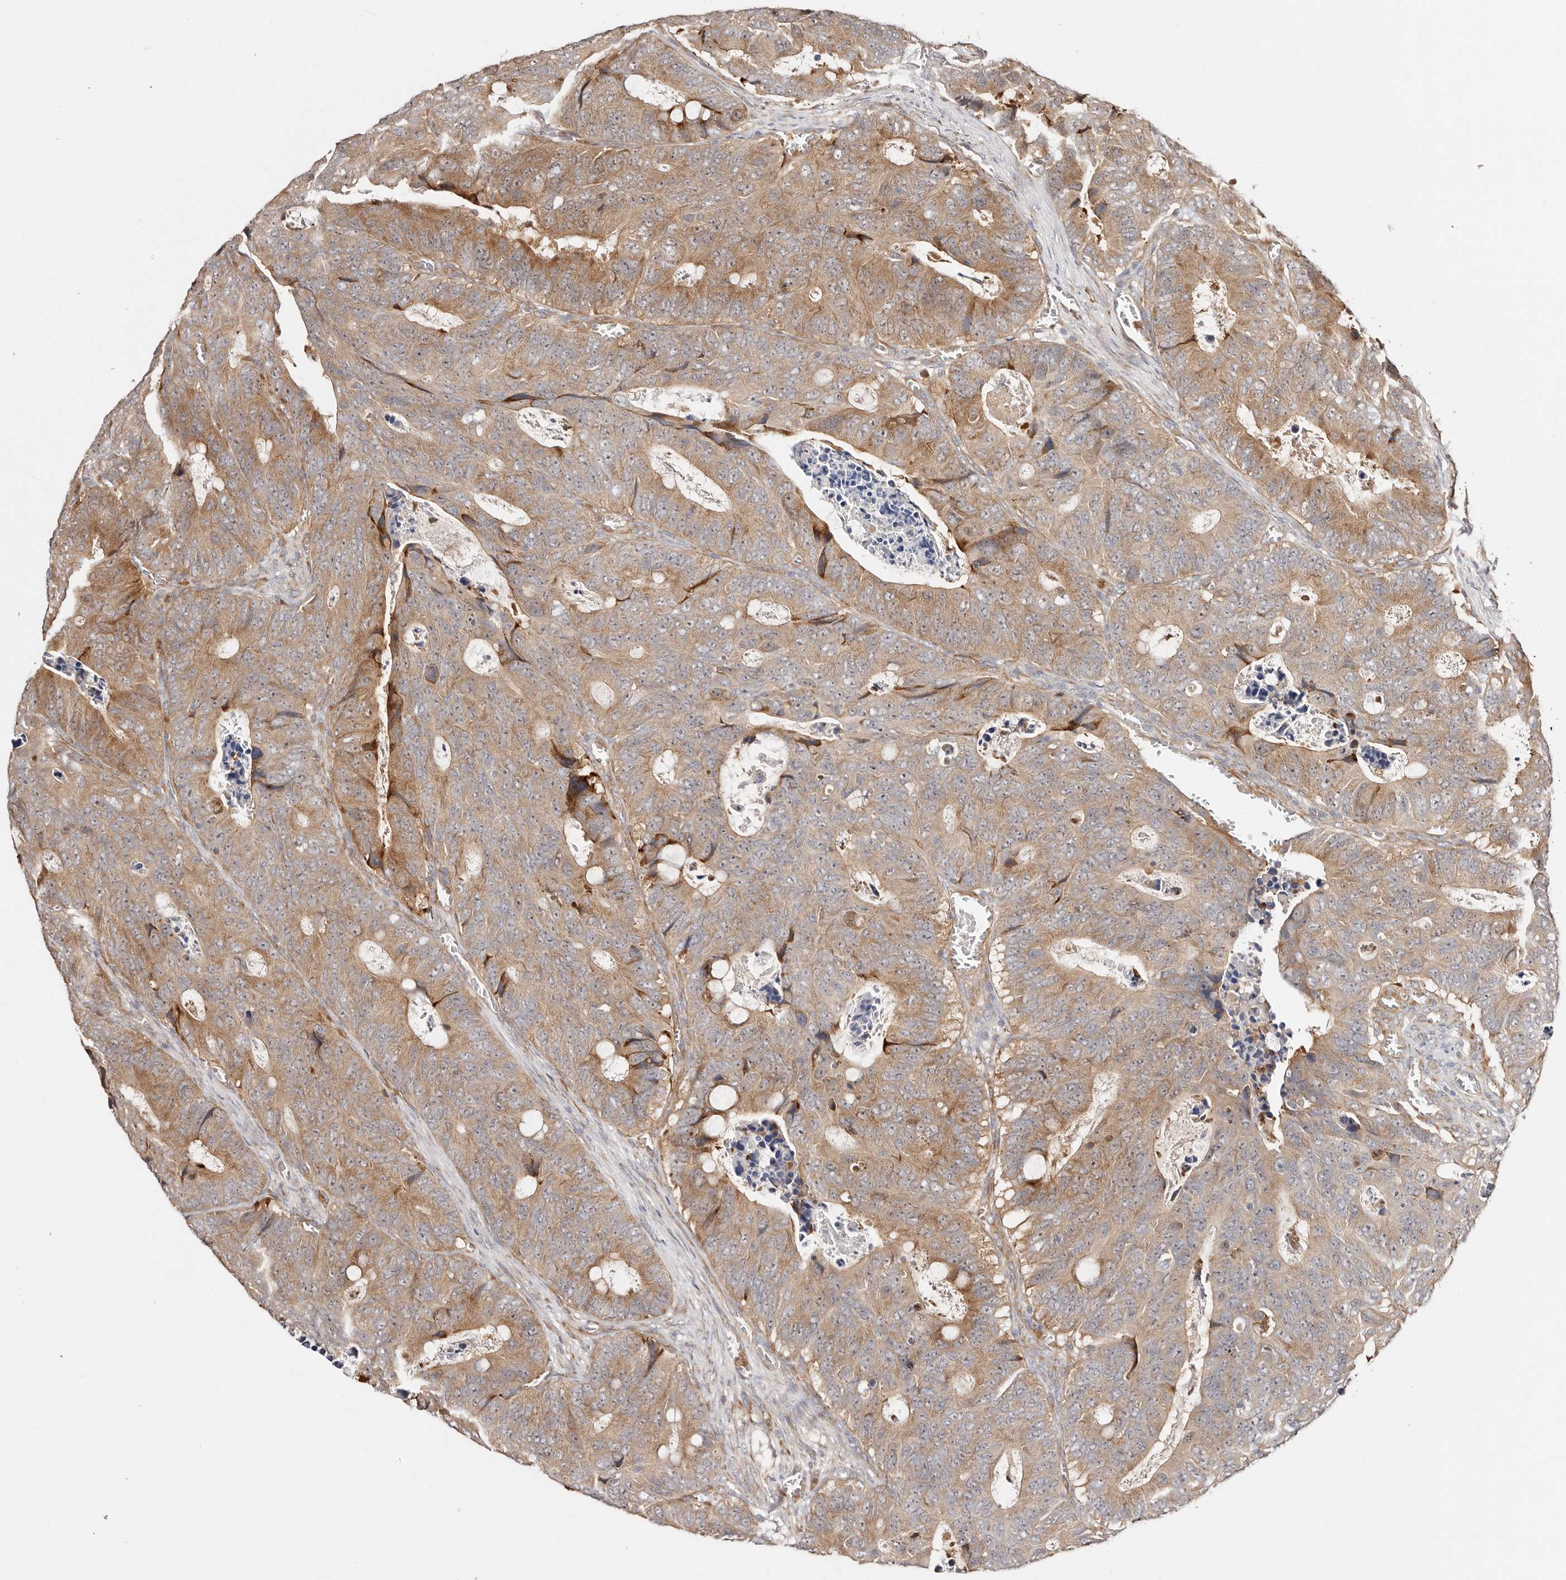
{"staining": {"intensity": "moderate", "quantity": ">75%", "location": "cytoplasmic/membranous"}, "tissue": "colorectal cancer", "cell_type": "Tumor cells", "image_type": "cancer", "snomed": [{"axis": "morphology", "description": "Adenocarcinoma, NOS"}, {"axis": "topography", "description": "Colon"}], "caption": "Immunohistochemical staining of human colorectal cancer (adenocarcinoma) displays moderate cytoplasmic/membranous protein expression in about >75% of tumor cells. The protein of interest is stained brown, and the nuclei are stained in blue (DAB (3,3'-diaminobenzidine) IHC with brightfield microscopy, high magnification).", "gene": "BCL2L15", "patient": {"sex": "male", "age": 87}}